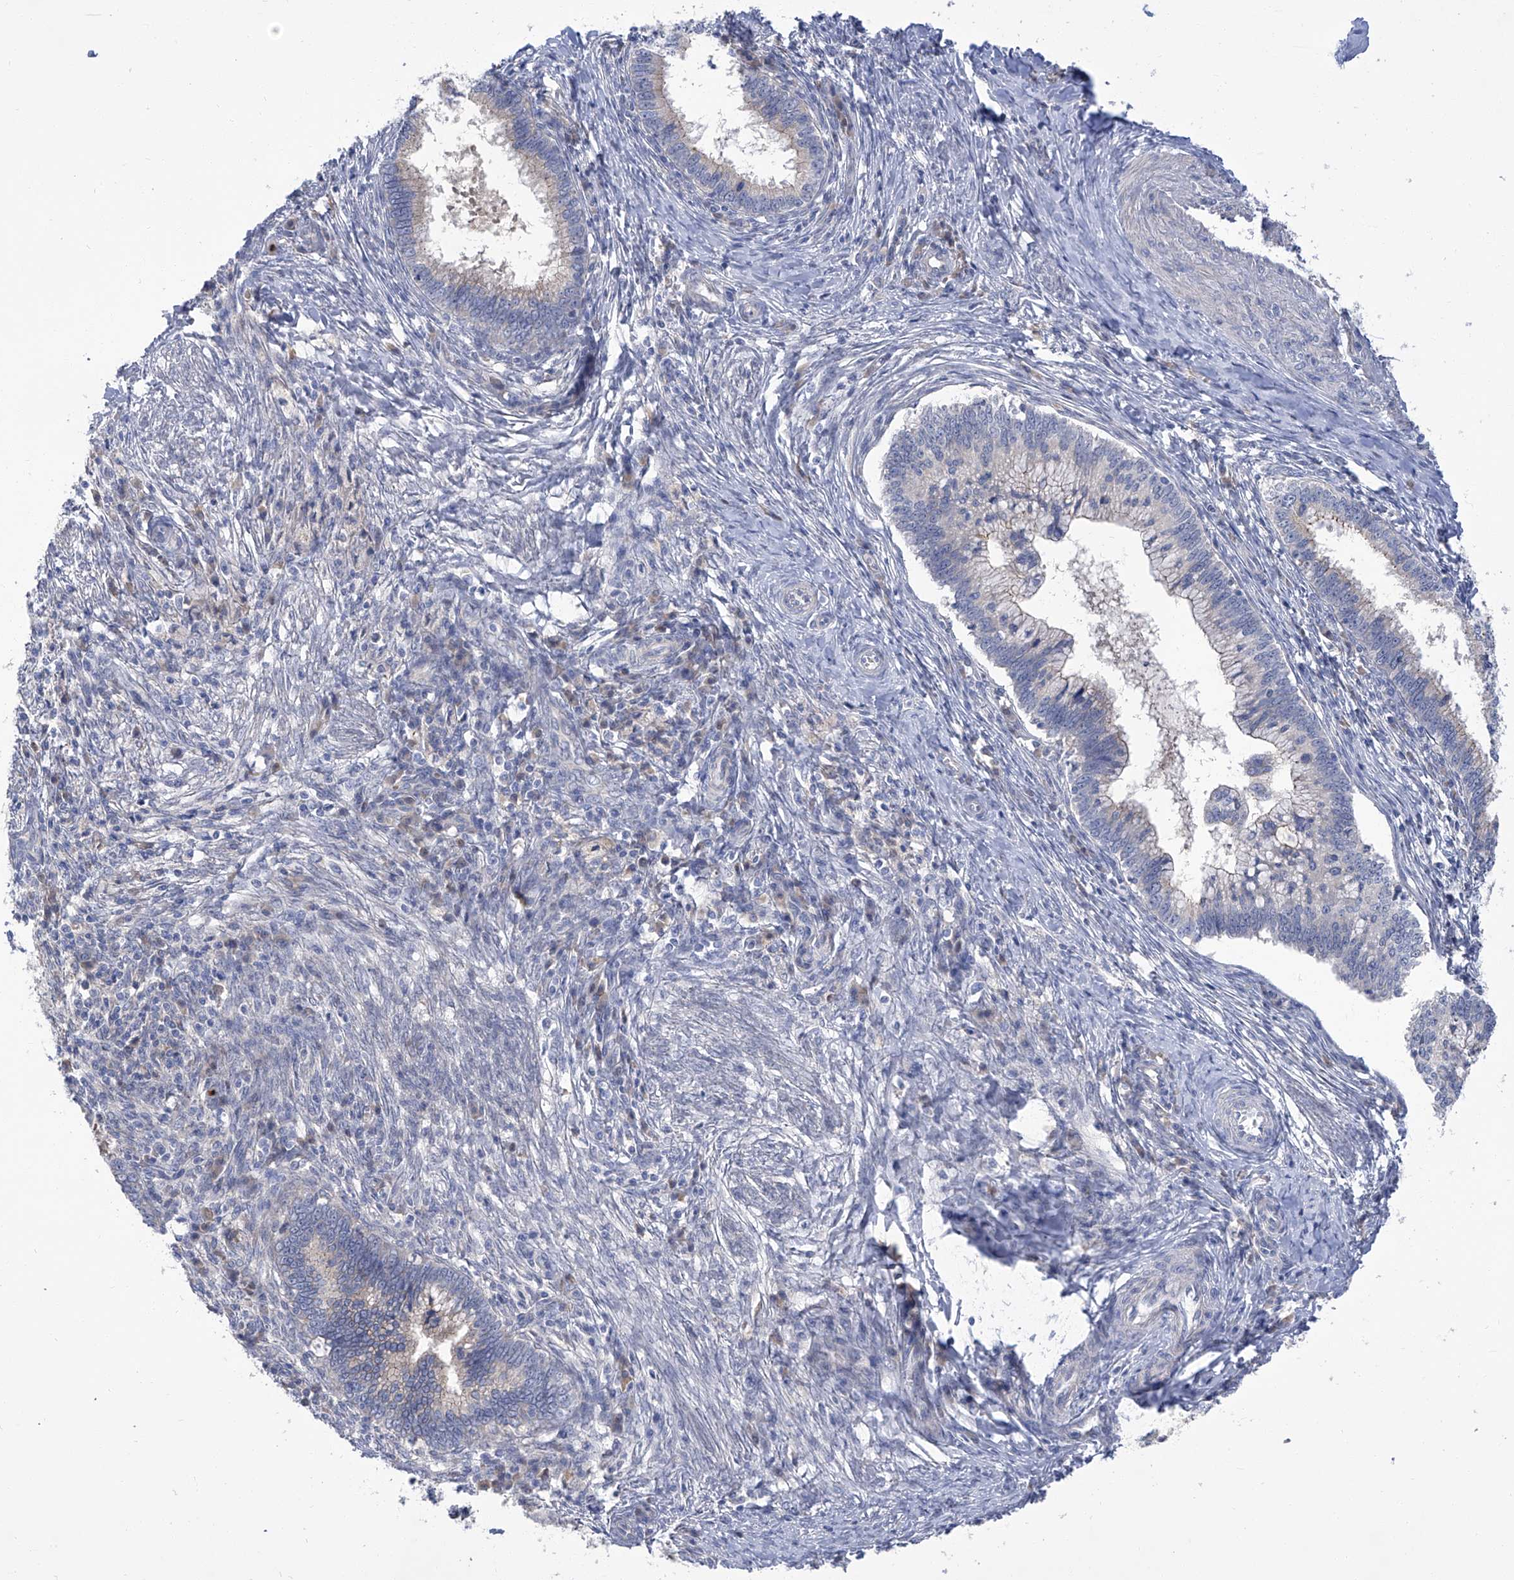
{"staining": {"intensity": "negative", "quantity": "none", "location": "none"}, "tissue": "cervical cancer", "cell_type": "Tumor cells", "image_type": "cancer", "snomed": [{"axis": "morphology", "description": "Adenocarcinoma, NOS"}, {"axis": "topography", "description": "Cervix"}], "caption": "This is an immunohistochemistry (IHC) histopathology image of human adenocarcinoma (cervical). There is no expression in tumor cells.", "gene": "PARD3", "patient": {"sex": "female", "age": 36}}